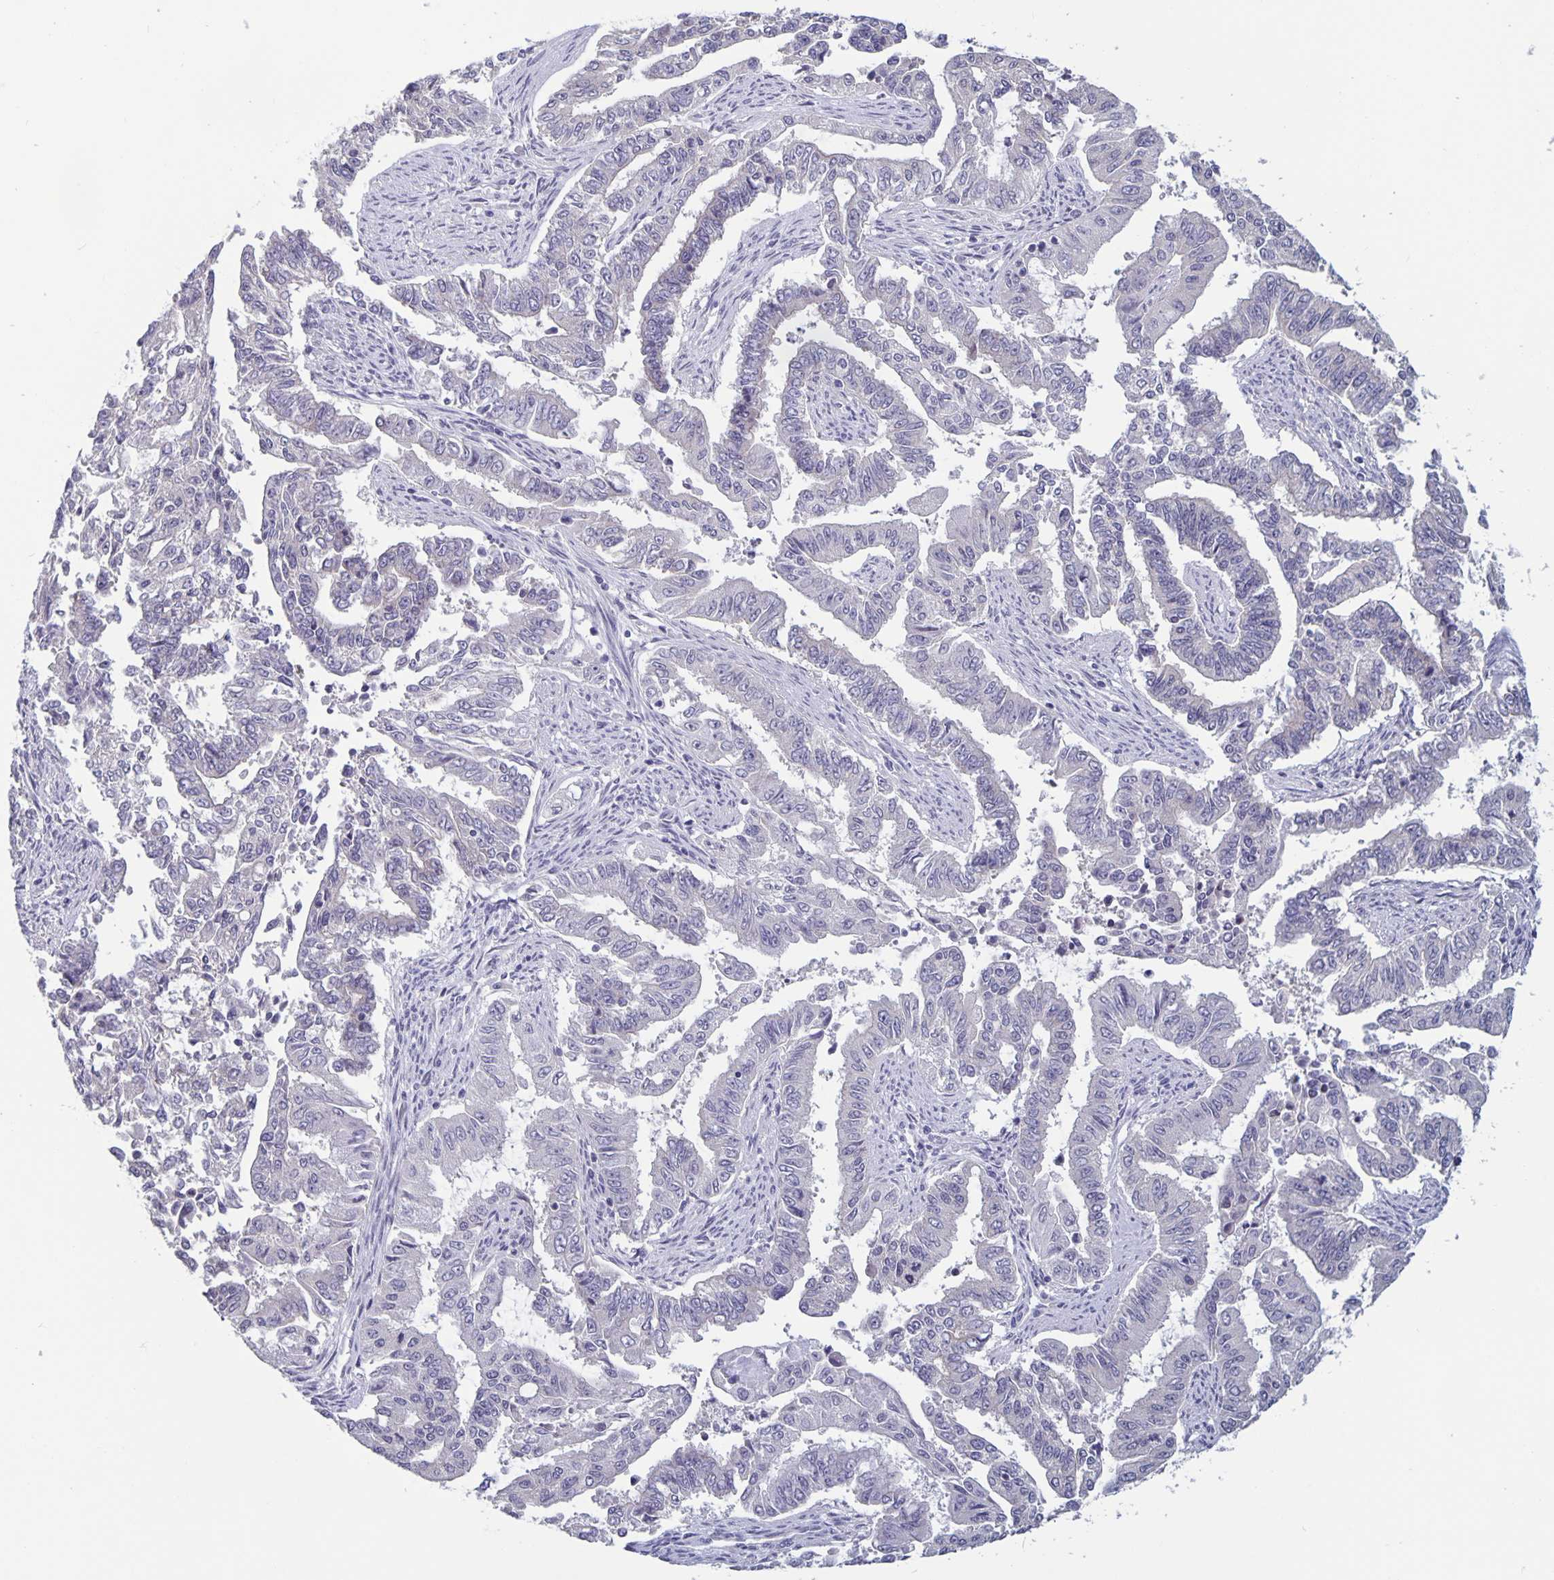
{"staining": {"intensity": "negative", "quantity": "none", "location": "none"}, "tissue": "endometrial cancer", "cell_type": "Tumor cells", "image_type": "cancer", "snomed": [{"axis": "morphology", "description": "Adenocarcinoma, NOS"}, {"axis": "topography", "description": "Uterus"}], "caption": "The image demonstrates no significant positivity in tumor cells of adenocarcinoma (endometrial).", "gene": "PLCB3", "patient": {"sex": "female", "age": 59}}